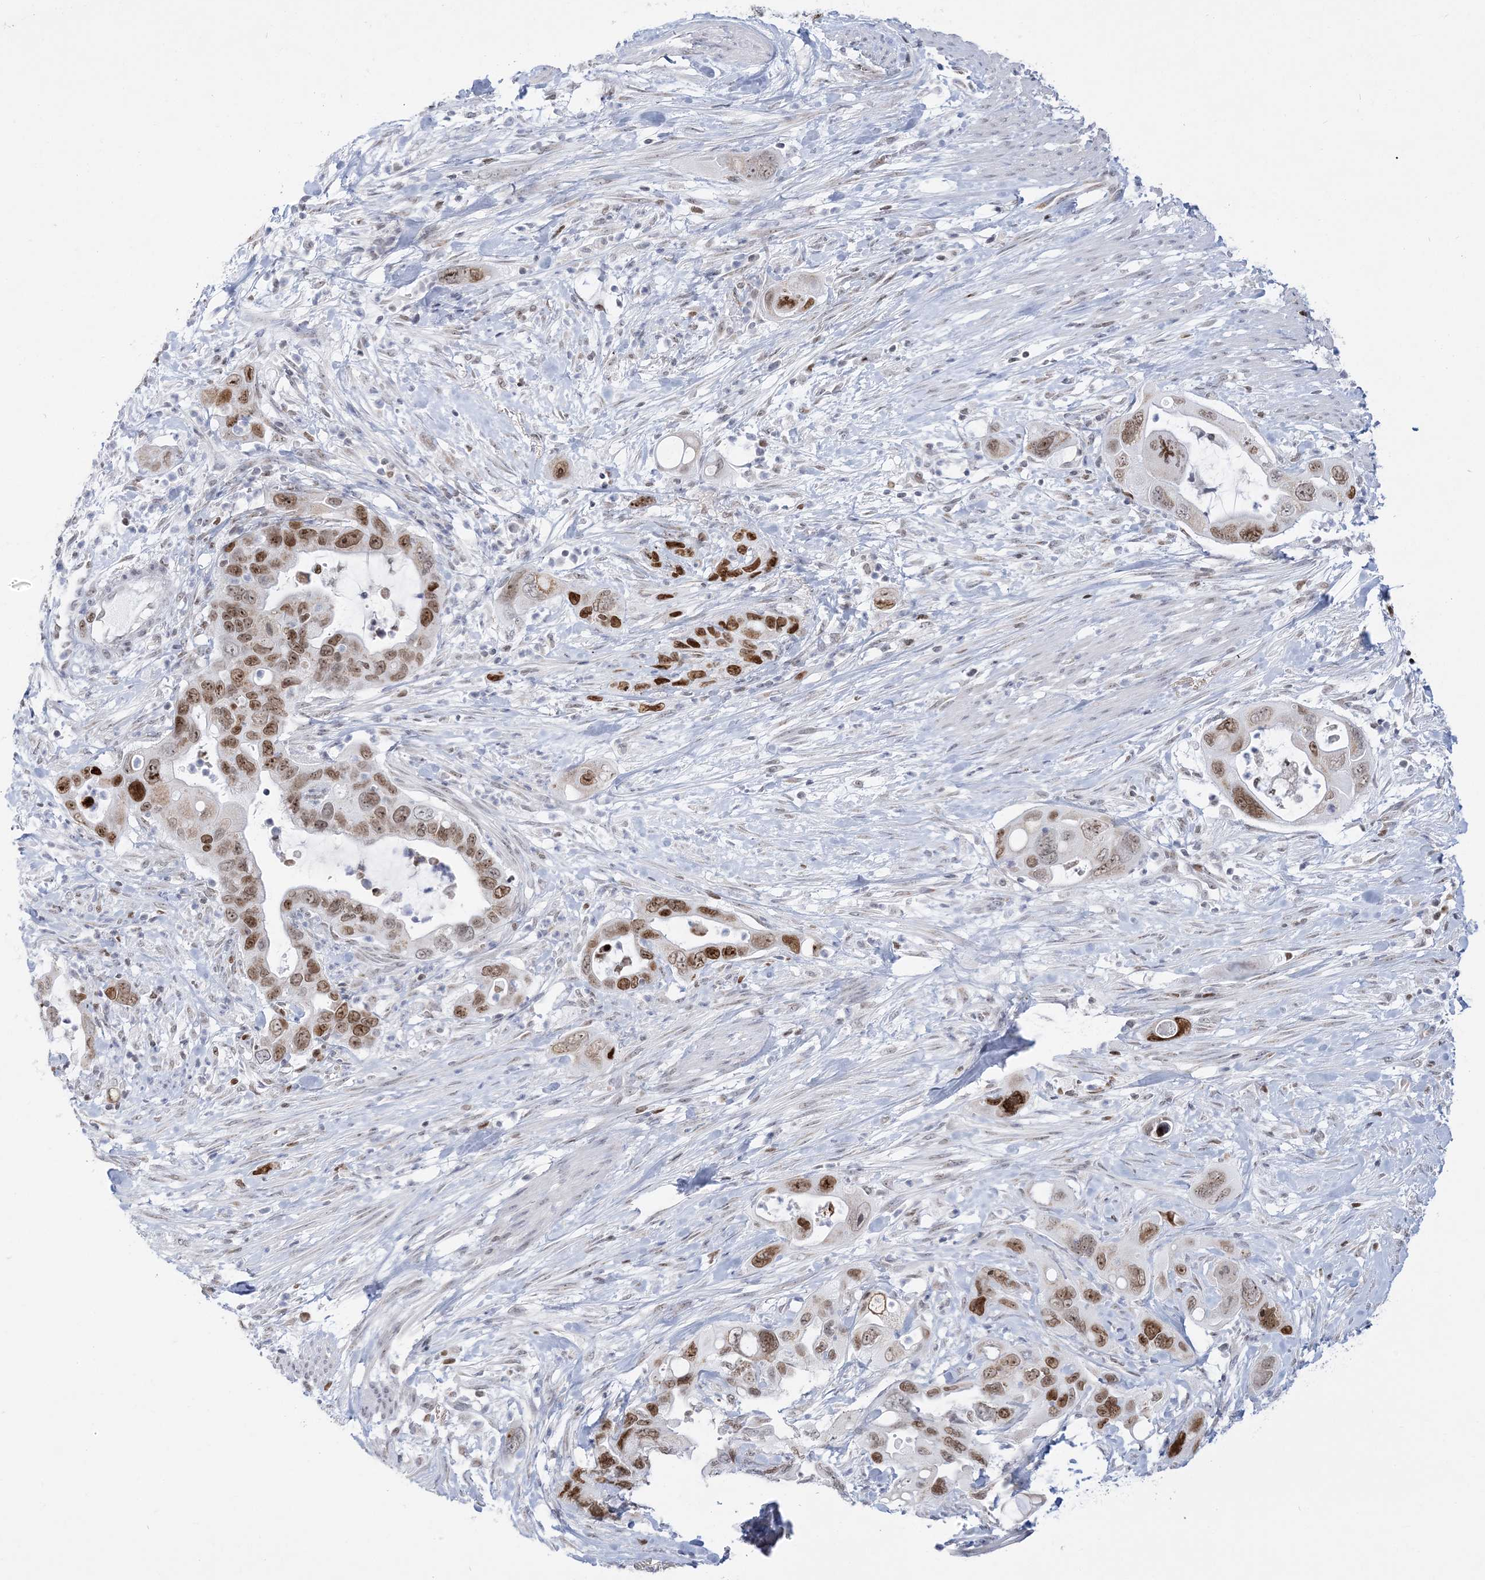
{"staining": {"intensity": "strong", "quantity": ">75%", "location": "nuclear"}, "tissue": "pancreatic cancer", "cell_type": "Tumor cells", "image_type": "cancer", "snomed": [{"axis": "morphology", "description": "Adenocarcinoma, NOS"}, {"axis": "topography", "description": "Pancreas"}], "caption": "DAB immunohistochemical staining of pancreatic cancer (adenocarcinoma) demonstrates strong nuclear protein staining in approximately >75% of tumor cells. Nuclei are stained in blue.", "gene": "DDX21", "patient": {"sex": "female", "age": 71}}